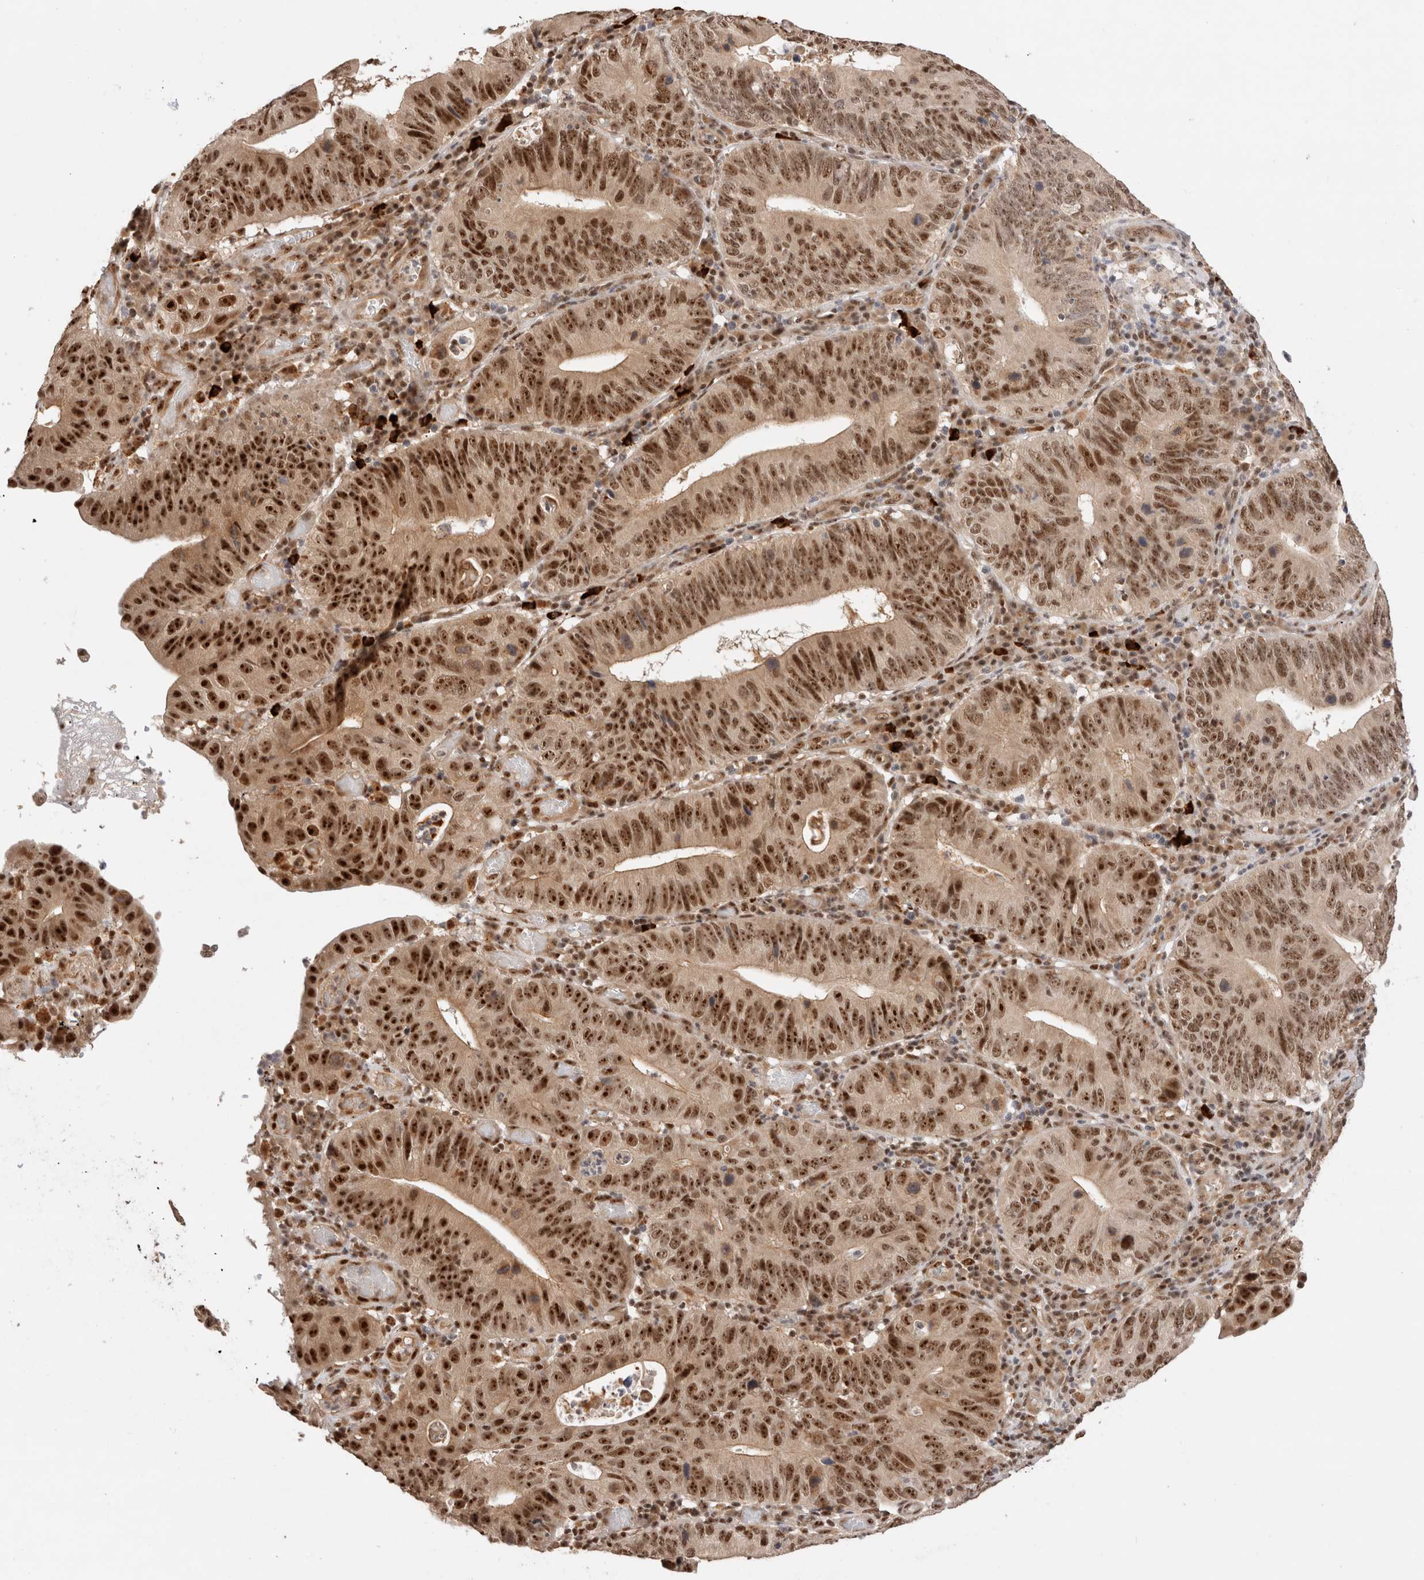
{"staining": {"intensity": "strong", "quantity": ">75%", "location": "nuclear"}, "tissue": "stomach cancer", "cell_type": "Tumor cells", "image_type": "cancer", "snomed": [{"axis": "morphology", "description": "Adenocarcinoma, NOS"}, {"axis": "topography", "description": "Stomach"}], "caption": "Immunohistochemical staining of human stomach cancer (adenocarcinoma) shows high levels of strong nuclear protein expression in about >75% of tumor cells. The protein is stained brown, and the nuclei are stained in blue (DAB (3,3'-diaminobenzidine) IHC with brightfield microscopy, high magnification).", "gene": "MPHOSPH6", "patient": {"sex": "male", "age": 59}}